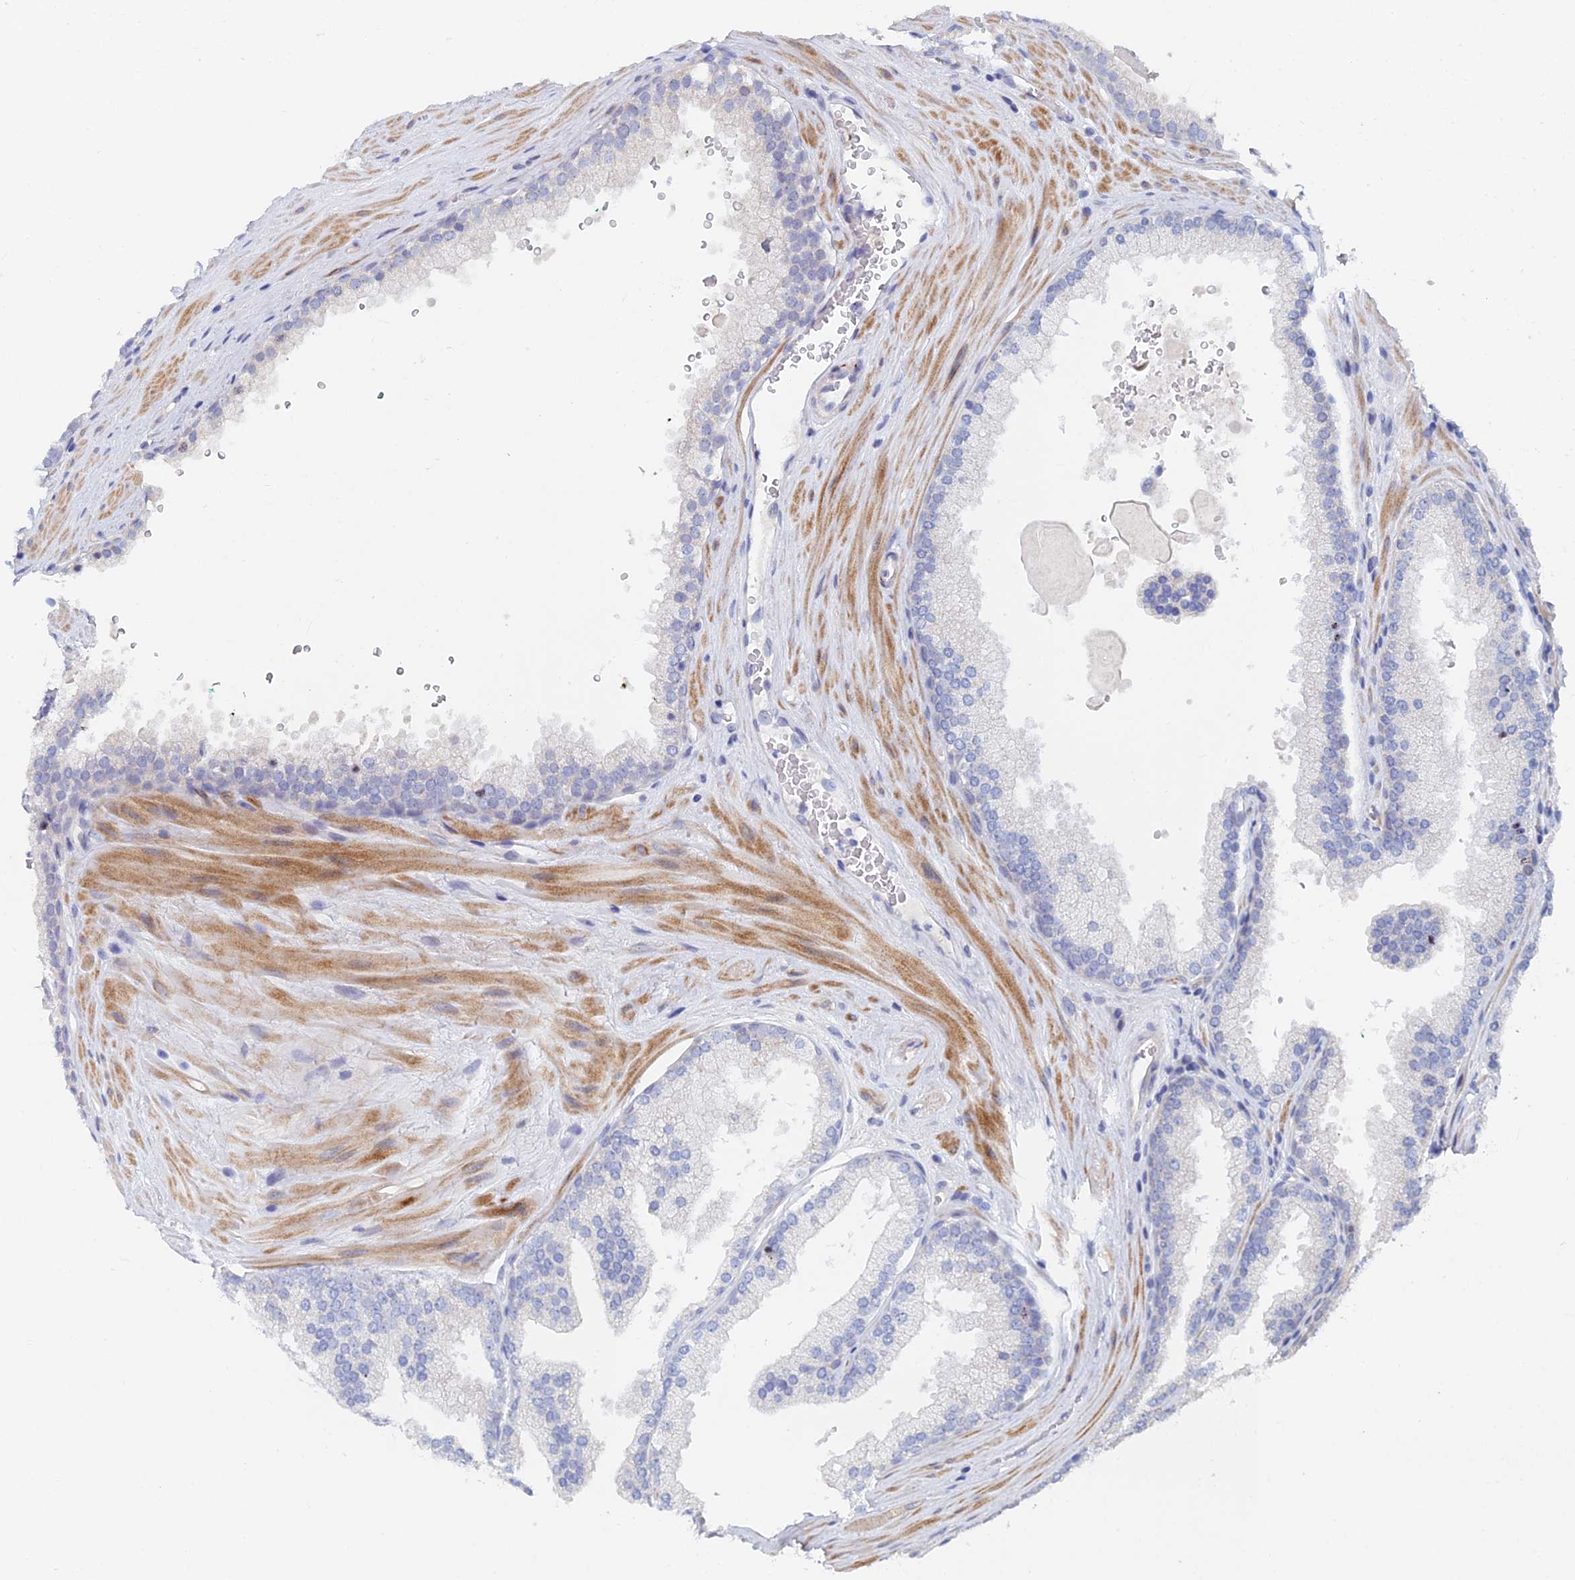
{"staining": {"intensity": "negative", "quantity": "none", "location": "none"}, "tissue": "prostate cancer", "cell_type": "Tumor cells", "image_type": "cancer", "snomed": [{"axis": "morphology", "description": "Adenocarcinoma, High grade"}, {"axis": "topography", "description": "Prostate"}], "caption": "Image shows no protein expression in tumor cells of prostate cancer (adenocarcinoma (high-grade)) tissue.", "gene": "GMNC", "patient": {"sex": "male", "age": 67}}